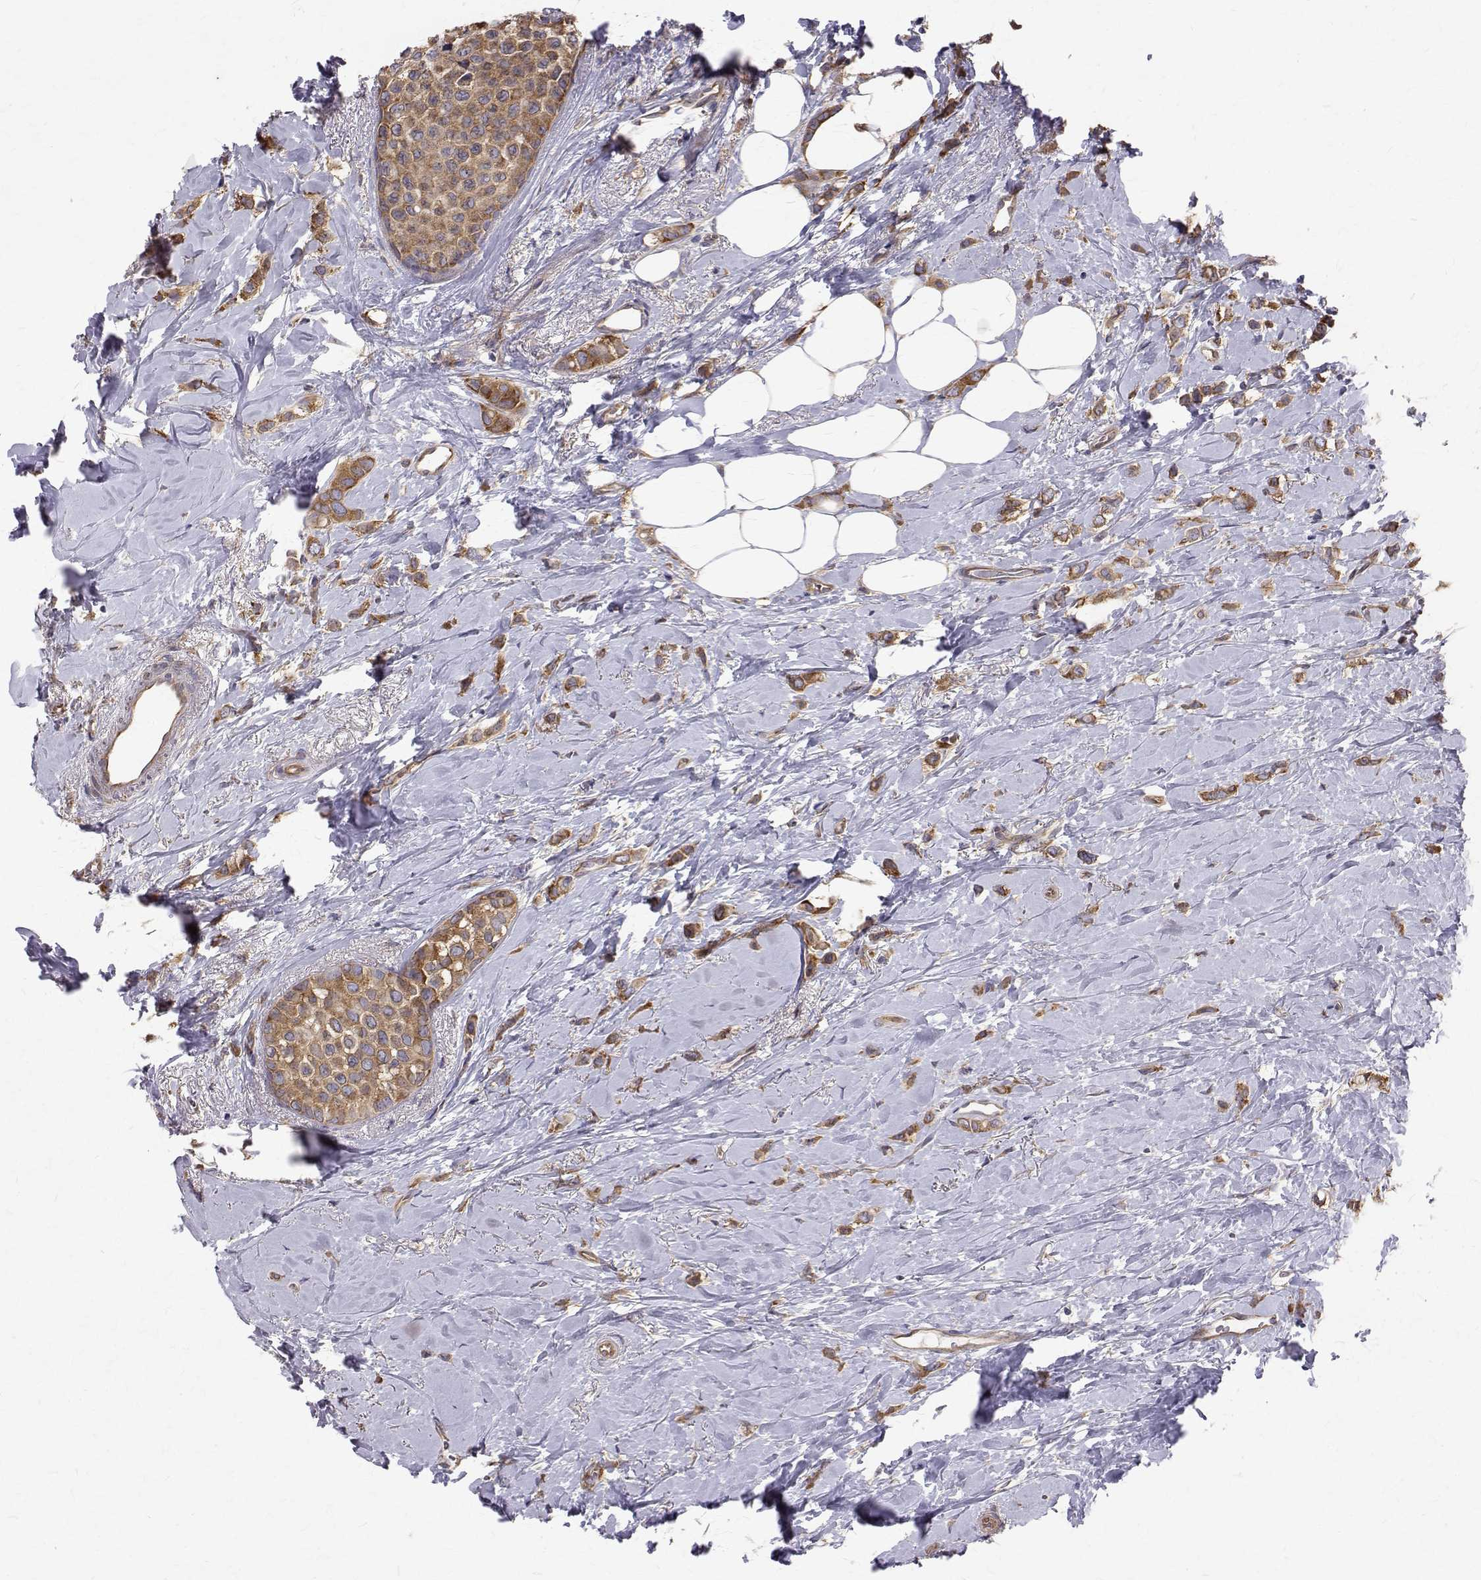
{"staining": {"intensity": "moderate", "quantity": ">75%", "location": "cytoplasmic/membranous"}, "tissue": "breast cancer", "cell_type": "Tumor cells", "image_type": "cancer", "snomed": [{"axis": "morphology", "description": "Lobular carcinoma"}, {"axis": "topography", "description": "Breast"}], "caption": "Tumor cells display moderate cytoplasmic/membranous positivity in about >75% of cells in breast lobular carcinoma. The staining was performed using DAB to visualize the protein expression in brown, while the nuclei were stained in blue with hematoxylin (Magnification: 20x).", "gene": "FARSB", "patient": {"sex": "female", "age": 66}}